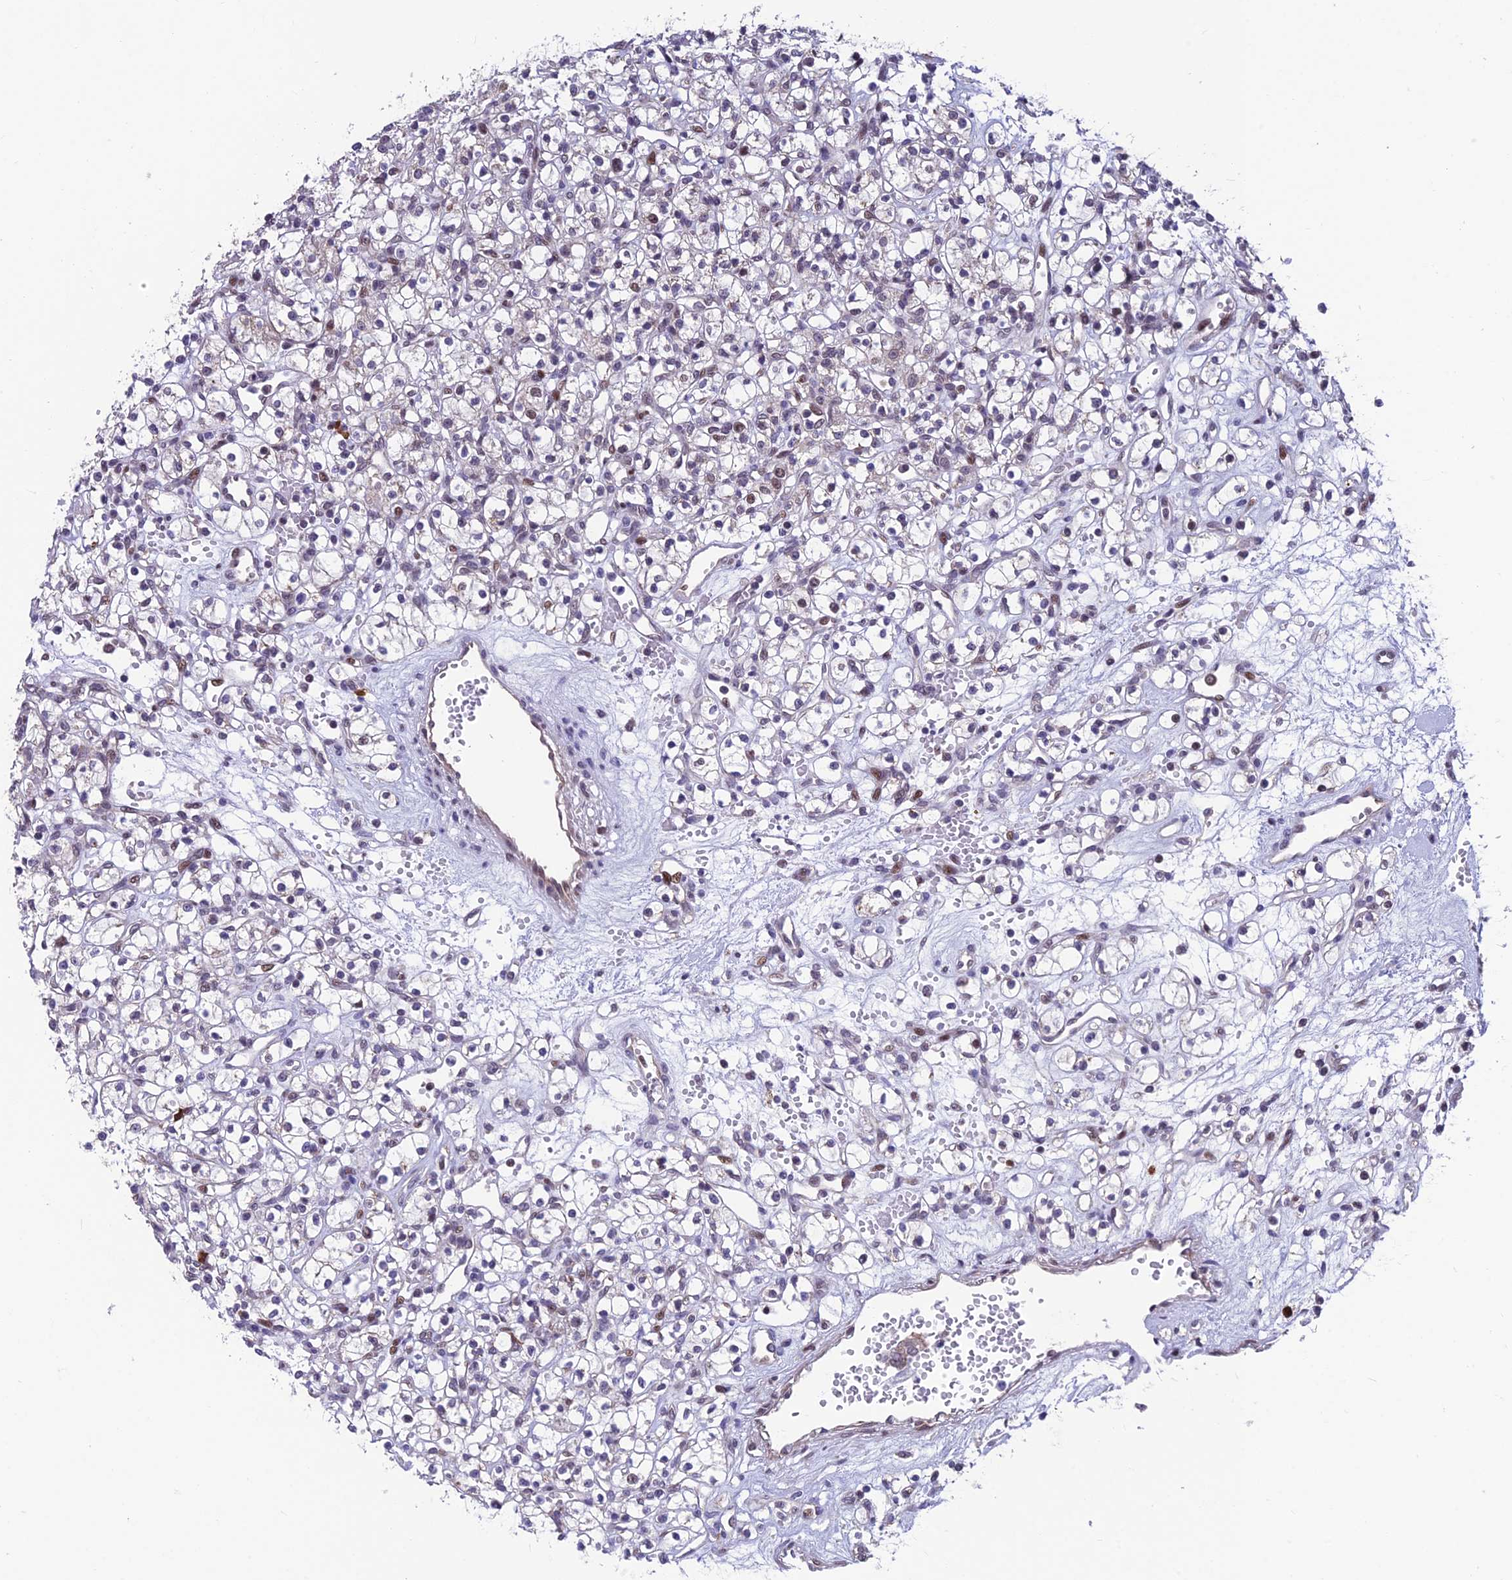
{"staining": {"intensity": "moderate", "quantity": "<25%", "location": "nuclear"}, "tissue": "renal cancer", "cell_type": "Tumor cells", "image_type": "cancer", "snomed": [{"axis": "morphology", "description": "Adenocarcinoma, NOS"}, {"axis": "topography", "description": "Kidney"}], "caption": "Renal adenocarcinoma stained with immunohistochemistry (IHC) exhibits moderate nuclear staining in approximately <25% of tumor cells.", "gene": "KIAA1191", "patient": {"sex": "female", "age": 59}}